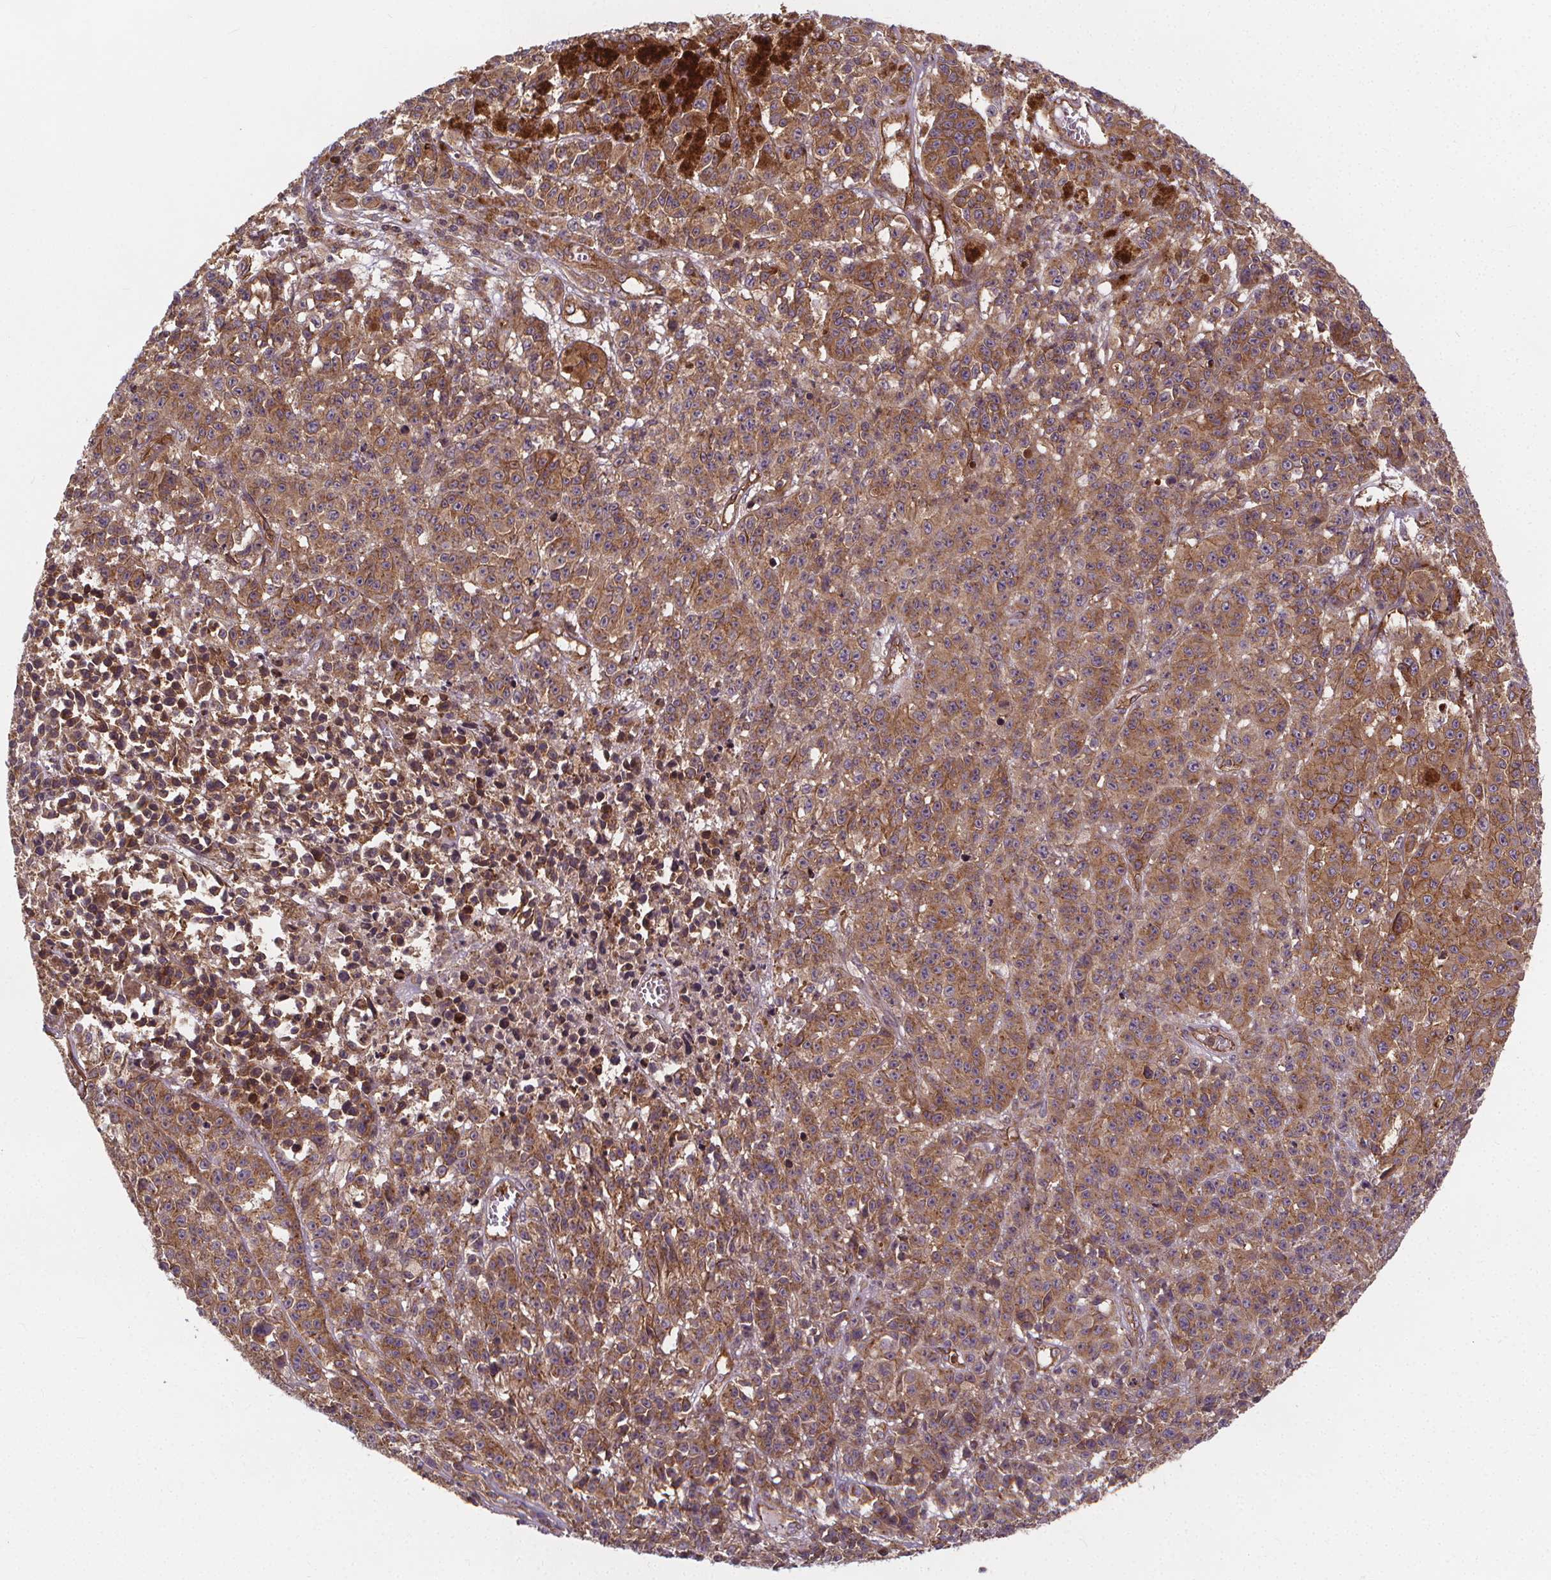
{"staining": {"intensity": "moderate", "quantity": ">75%", "location": "cytoplasmic/membranous"}, "tissue": "melanoma", "cell_type": "Tumor cells", "image_type": "cancer", "snomed": [{"axis": "morphology", "description": "Malignant melanoma, NOS"}, {"axis": "topography", "description": "Skin"}], "caption": "Immunohistochemistry (IHC) staining of malignant melanoma, which reveals medium levels of moderate cytoplasmic/membranous staining in approximately >75% of tumor cells indicating moderate cytoplasmic/membranous protein expression. The staining was performed using DAB (3,3'-diaminobenzidine) (brown) for protein detection and nuclei were counterstained in hematoxylin (blue).", "gene": "CLINT1", "patient": {"sex": "female", "age": 58}}